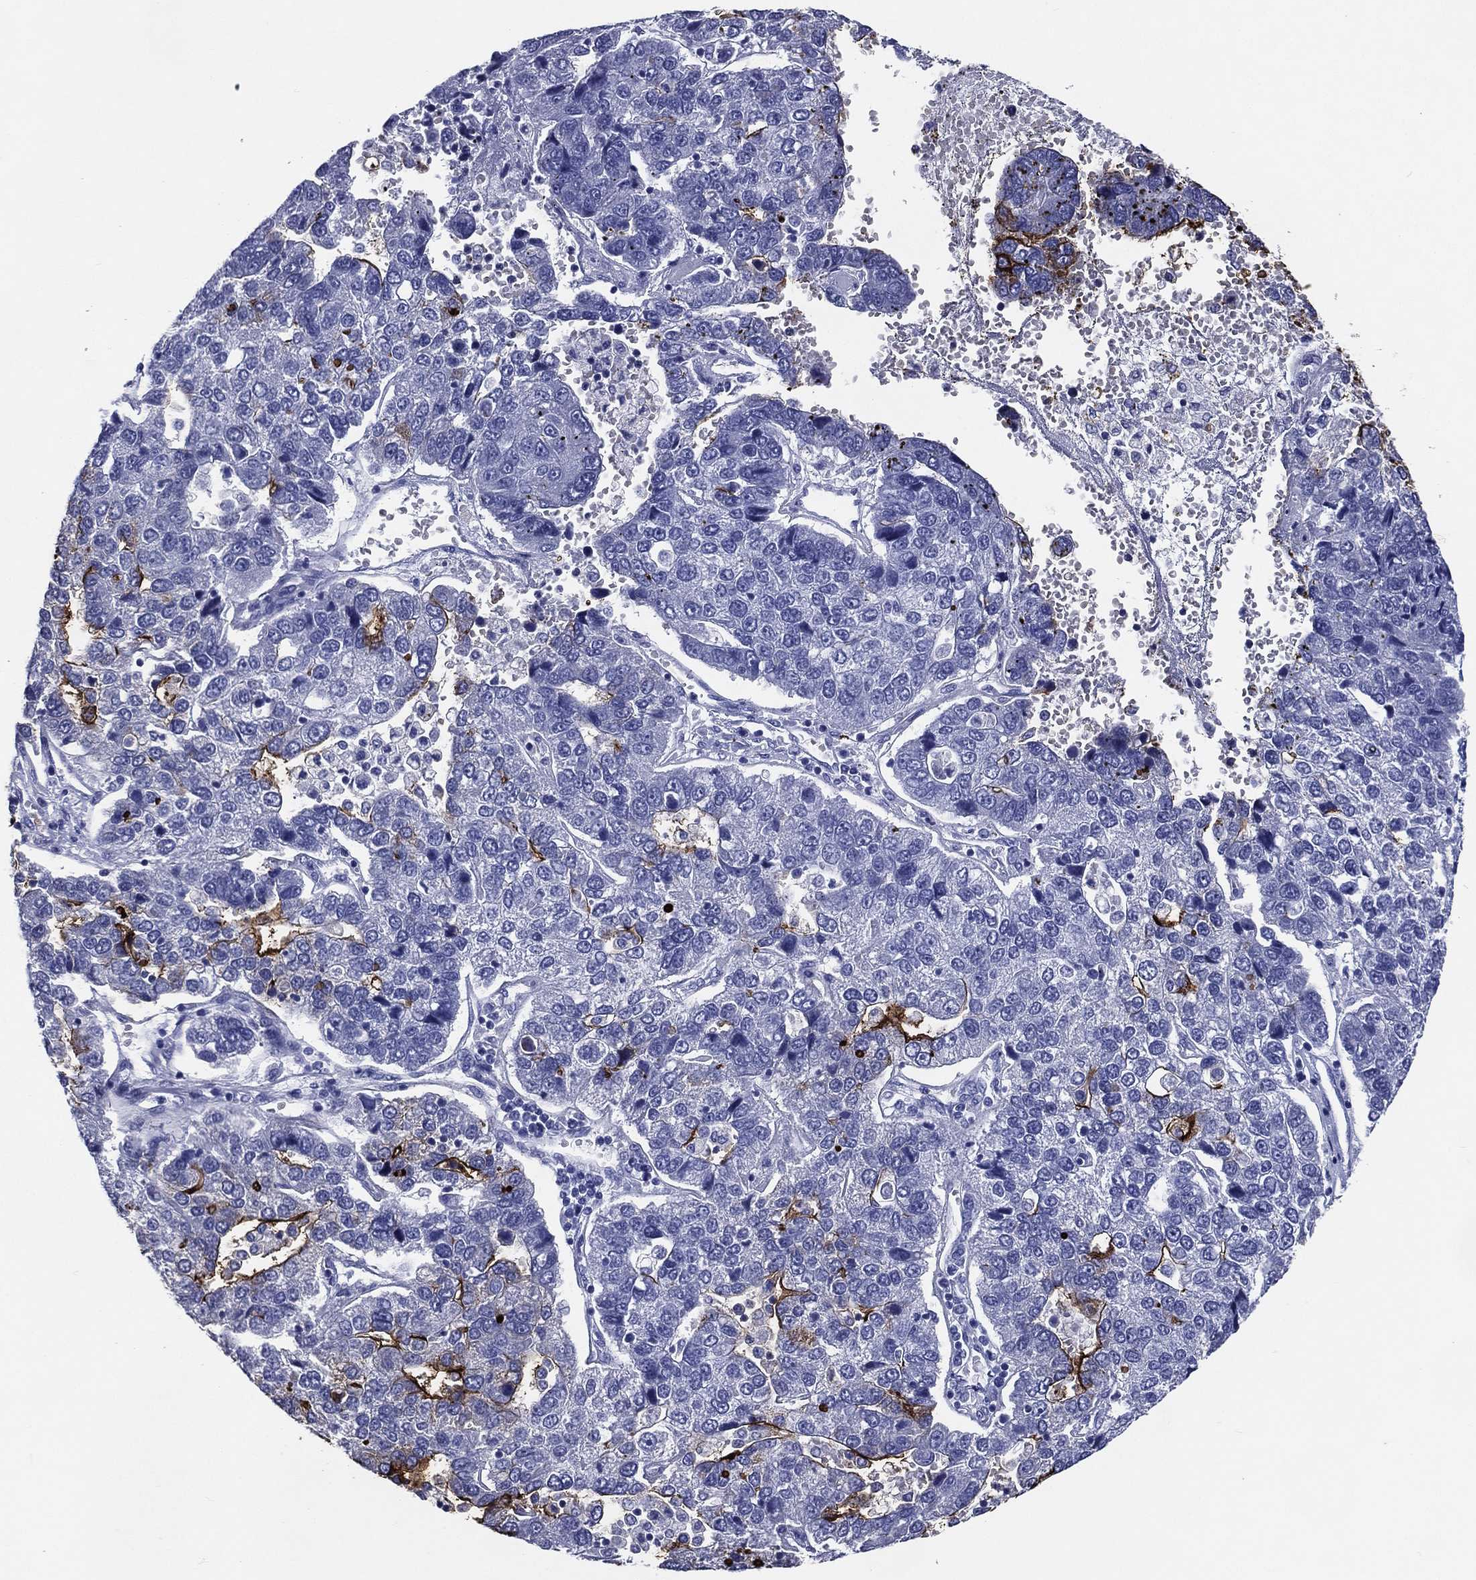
{"staining": {"intensity": "strong", "quantity": "<25%", "location": "cytoplasmic/membranous"}, "tissue": "pancreatic cancer", "cell_type": "Tumor cells", "image_type": "cancer", "snomed": [{"axis": "morphology", "description": "Adenocarcinoma, NOS"}, {"axis": "topography", "description": "Pancreas"}], "caption": "Immunohistochemical staining of human pancreatic adenocarcinoma reveals medium levels of strong cytoplasmic/membranous staining in approximately <25% of tumor cells.", "gene": "ACE2", "patient": {"sex": "female", "age": 61}}